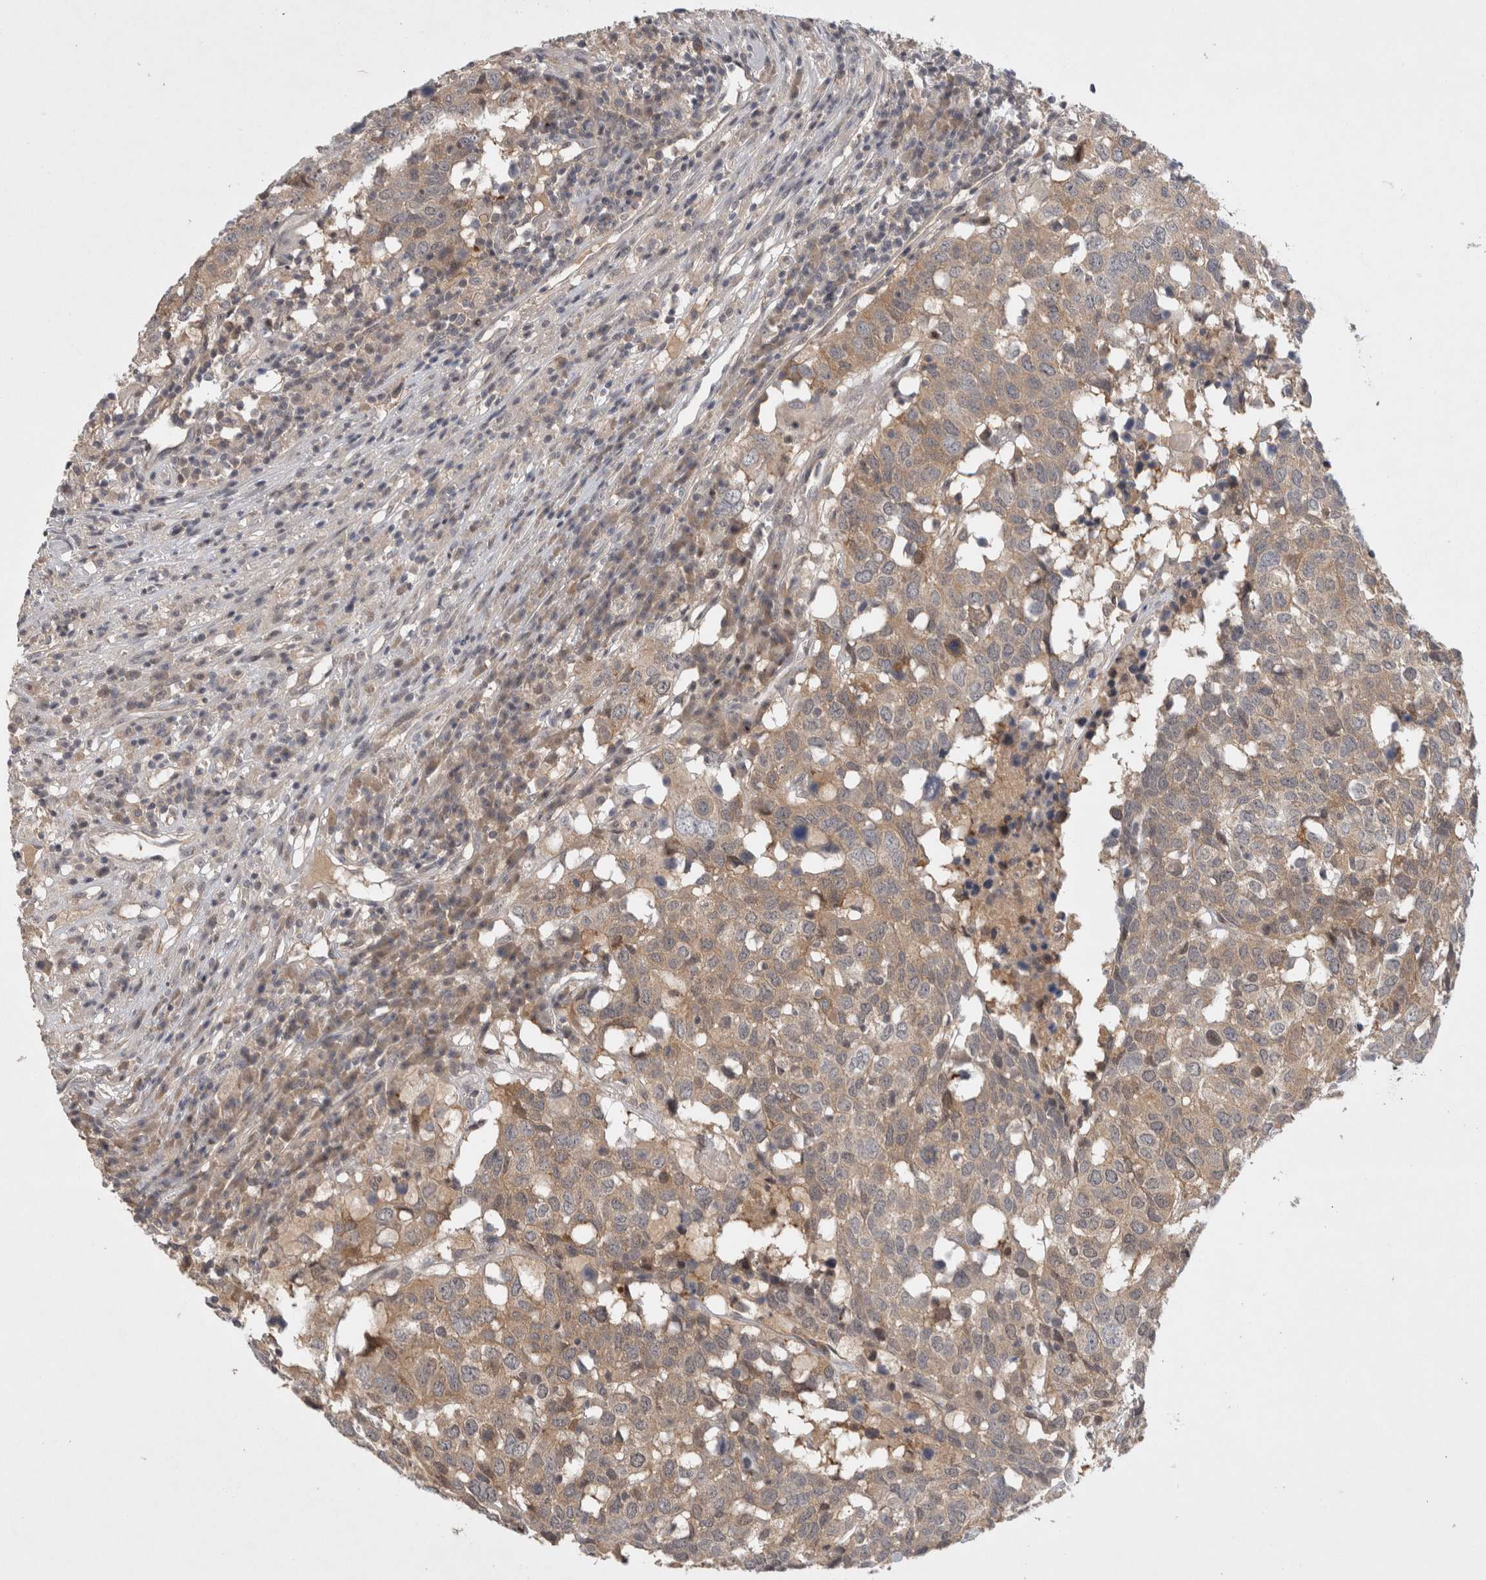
{"staining": {"intensity": "weak", "quantity": ">75%", "location": "cytoplasmic/membranous"}, "tissue": "head and neck cancer", "cell_type": "Tumor cells", "image_type": "cancer", "snomed": [{"axis": "morphology", "description": "Squamous cell carcinoma, NOS"}, {"axis": "topography", "description": "Head-Neck"}], "caption": "IHC histopathology image of neoplastic tissue: head and neck cancer stained using IHC displays low levels of weak protein expression localized specifically in the cytoplasmic/membranous of tumor cells, appearing as a cytoplasmic/membranous brown color.", "gene": "CERS3", "patient": {"sex": "male", "age": 66}}